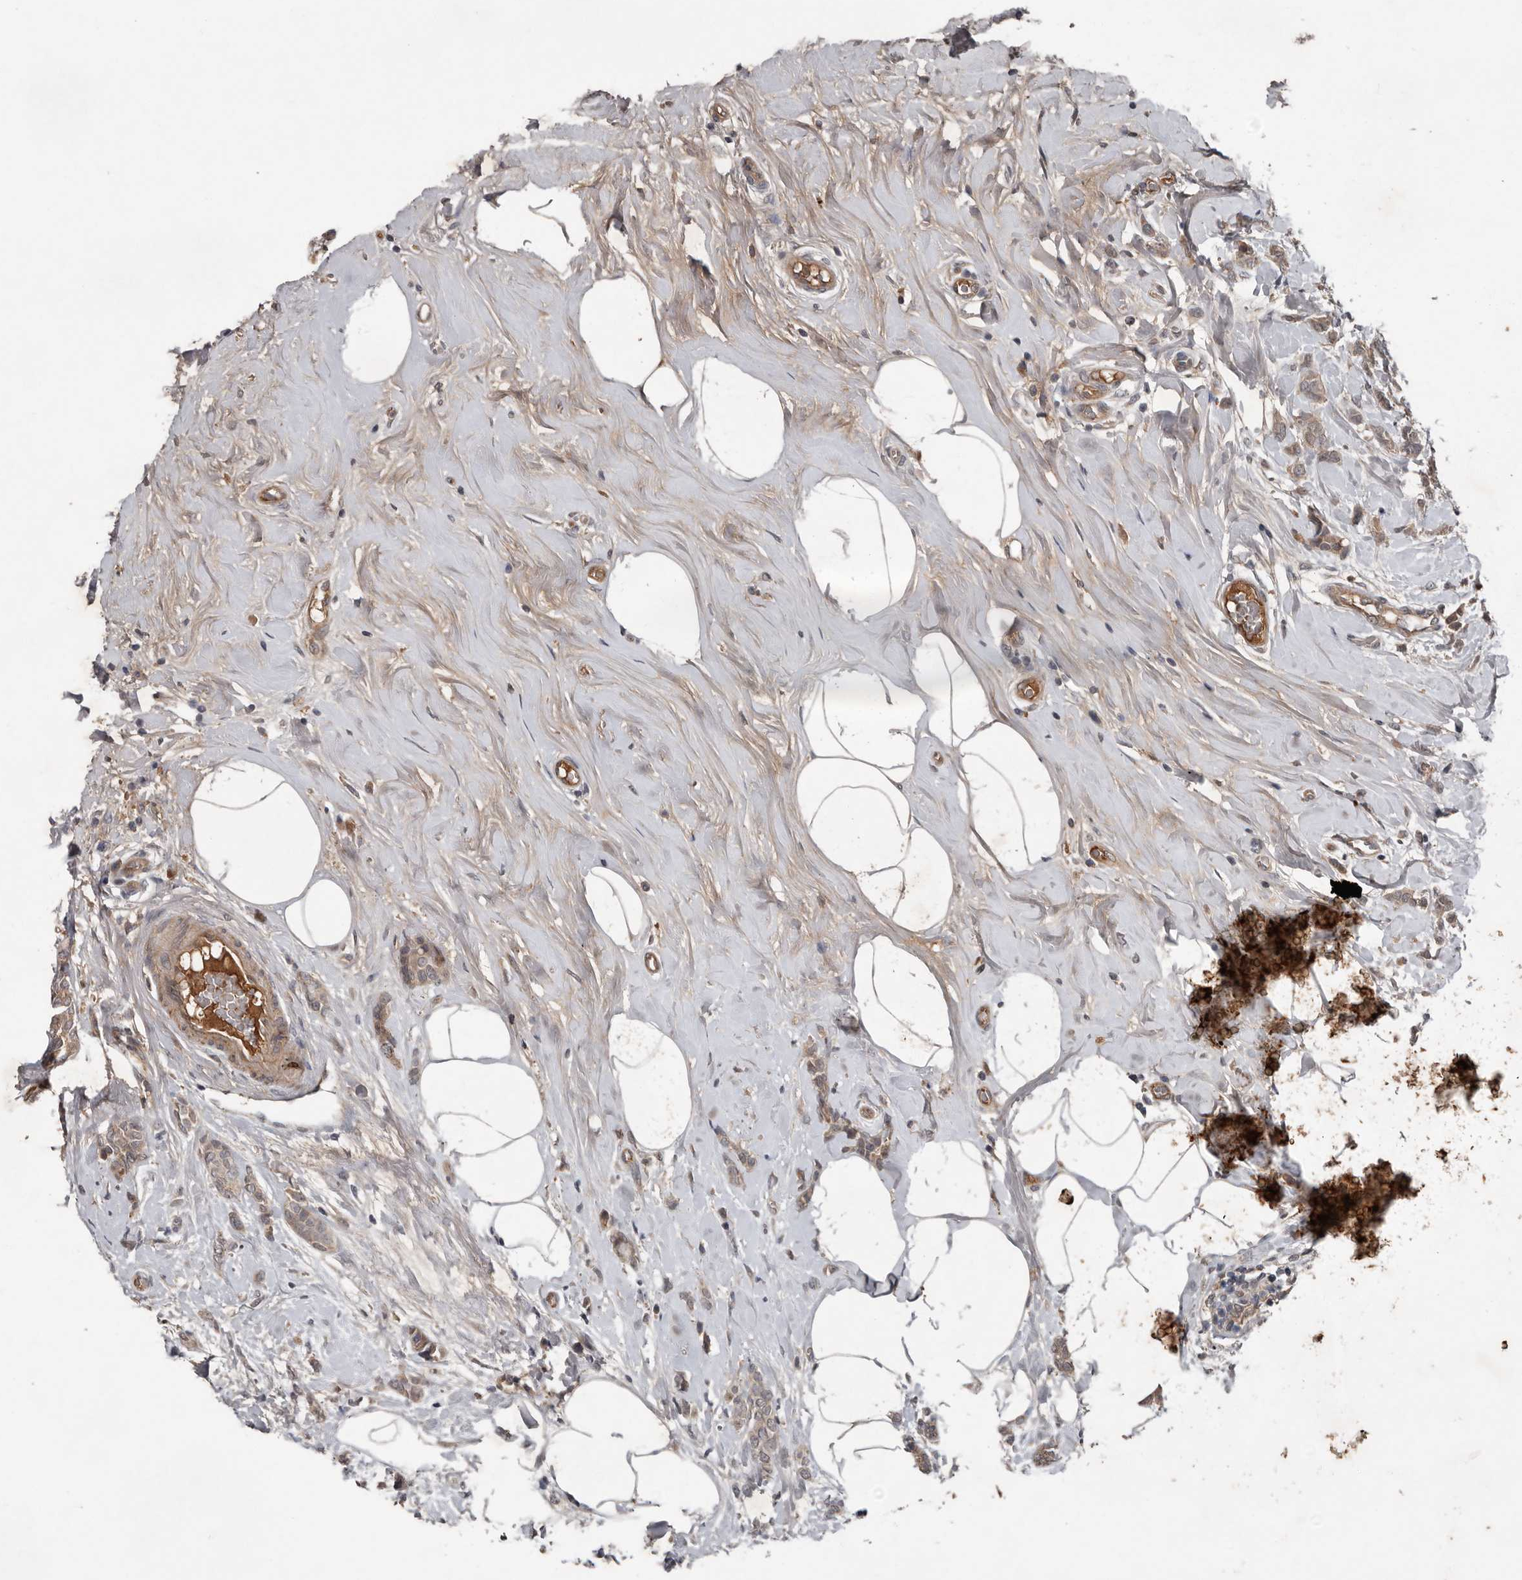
{"staining": {"intensity": "weak", "quantity": ">75%", "location": "cytoplasmic/membranous"}, "tissue": "breast cancer", "cell_type": "Tumor cells", "image_type": "cancer", "snomed": [{"axis": "morphology", "description": "Lobular carcinoma, in situ"}, {"axis": "morphology", "description": "Lobular carcinoma"}, {"axis": "topography", "description": "Breast"}], "caption": "The image shows staining of breast cancer, revealing weak cytoplasmic/membranous protein expression (brown color) within tumor cells. (brown staining indicates protein expression, while blue staining denotes nuclei).", "gene": "DNAJB4", "patient": {"sex": "female", "age": 41}}